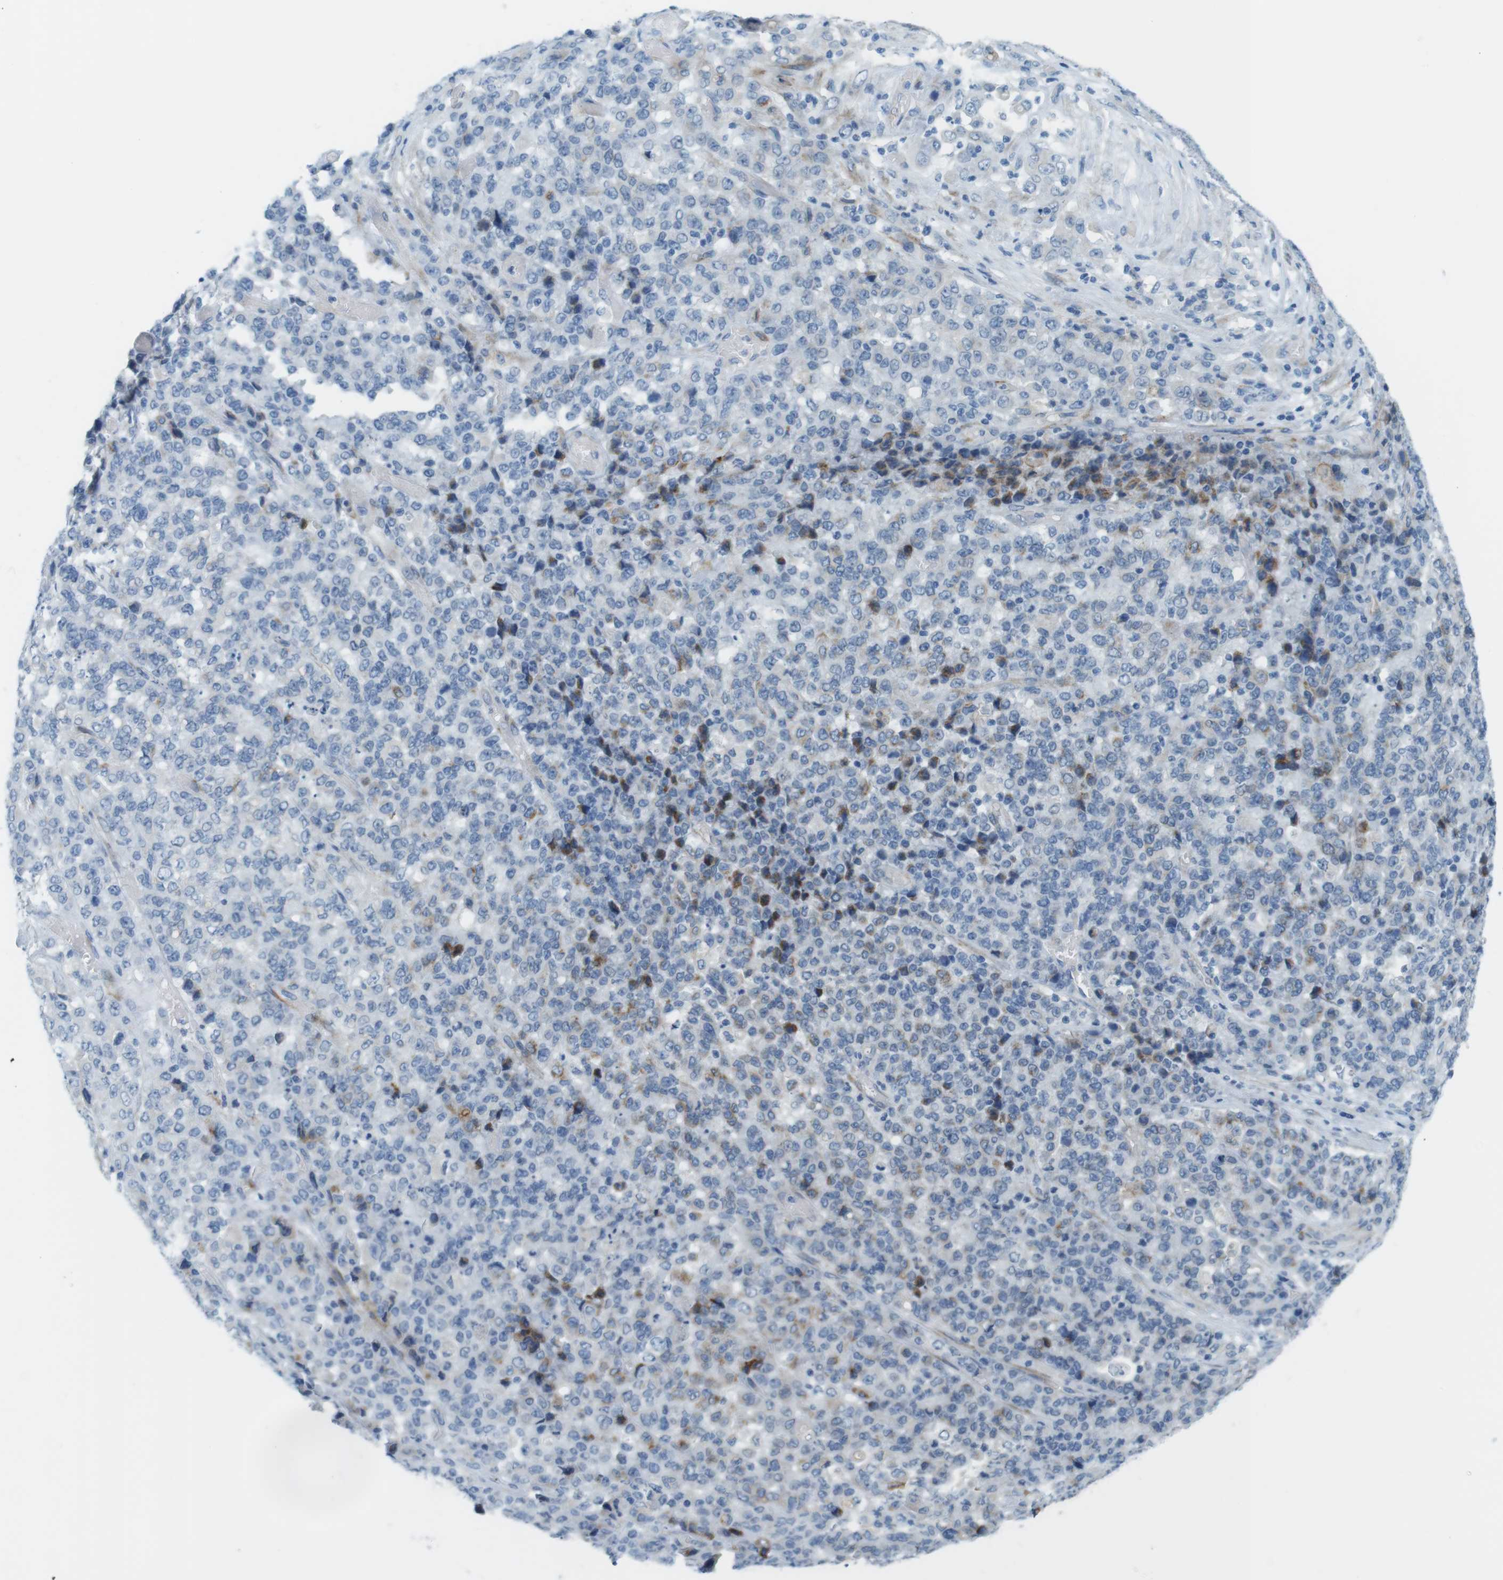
{"staining": {"intensity": "negative", "quantity": "none", "location": "none"}, "tissue": "stomach cancer", "cell_type": "Tumor cells", "image_type": "cancer", "snomed": [{"axis": "morphology", "description": "Adenocarcinoma, NOS"}, {"axis": "topography", "description": "Stomach"}], "caption": "Immunohistochemical staining of human adenocarcinoma (stomach) shows no significant expression in tumor cells. Brightfield microscopy of immunohistochemistry stained with DAB (3,3'-diaminobenzidine) (brown) and hematoxylin (blue), captured at high magnification.", "gene": "MYH9", "patient": {"sex": "female", "age": 73}}